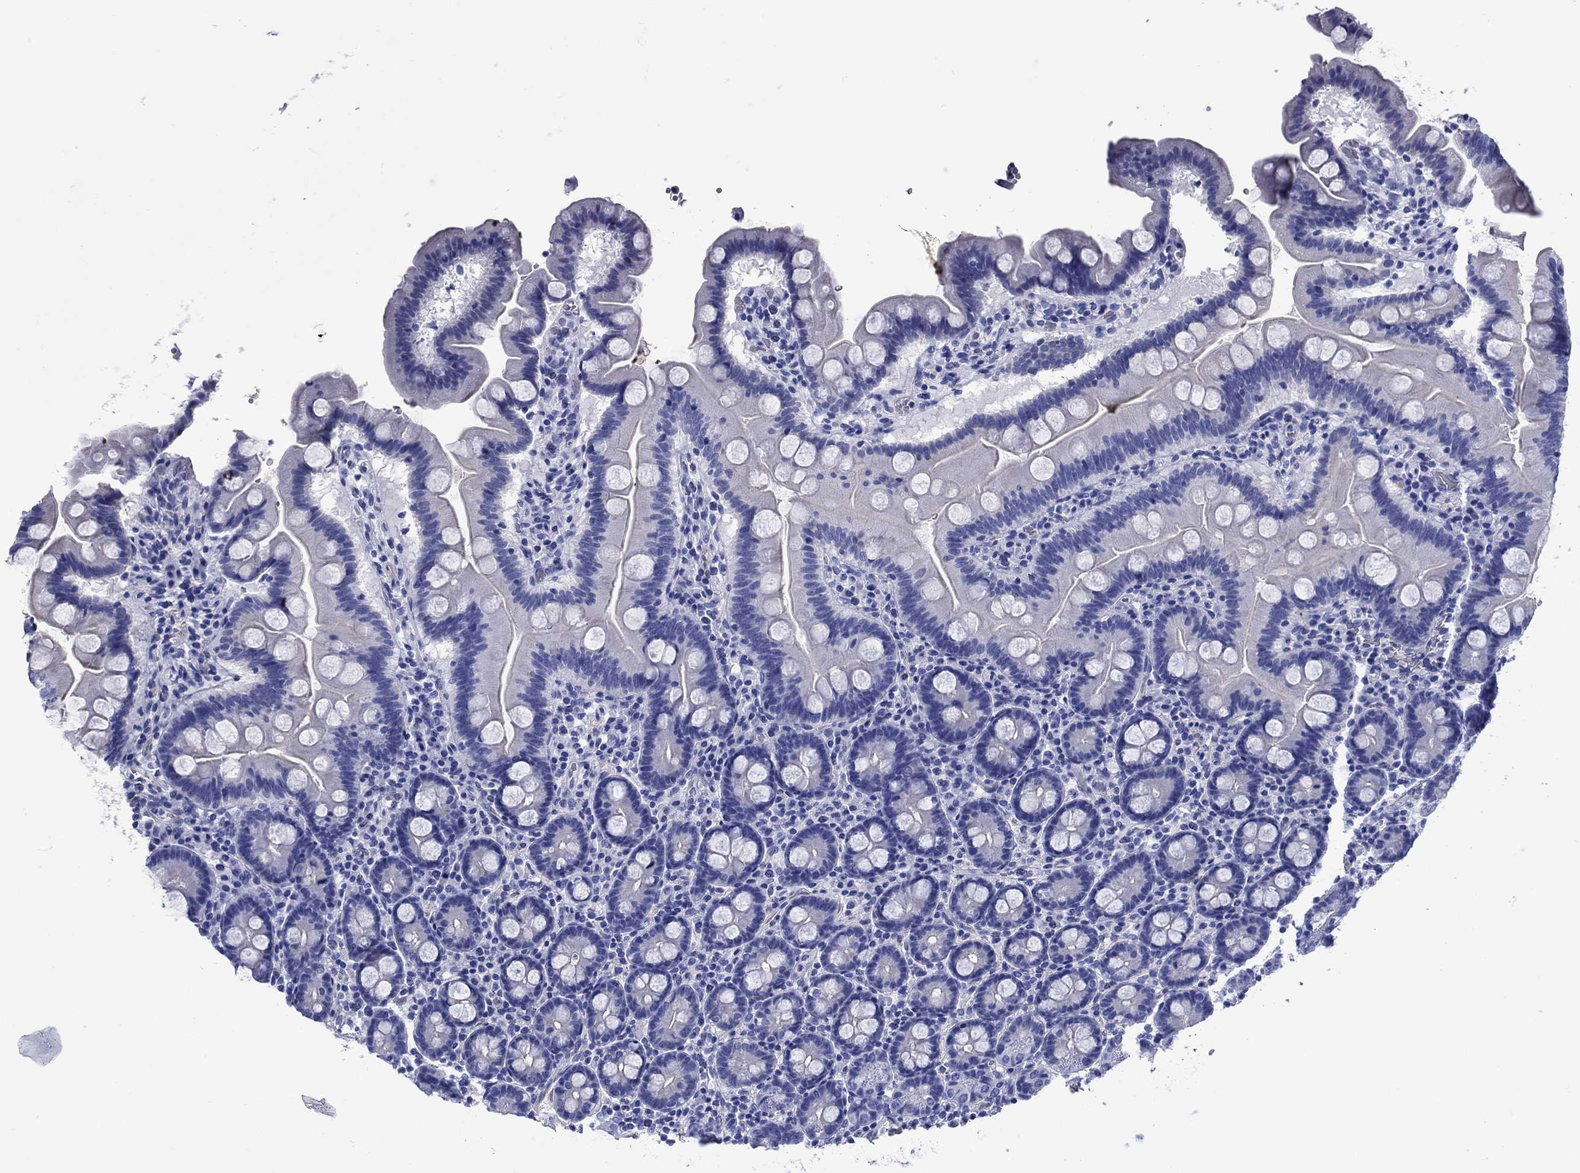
{"staining": {"intensity": "negative", "quantity": "none", "location": "none"}, "tissue": "duodenum", "cell_type": "Glandular cells", "image_type": "normal", "snomed": [{"axis": "morphology", "description": "Normal tissue, NOS"}, {"axis": "topography", "description": "Duodenum"}], "caption": "Immunohistochemistry photomicrograph of unremarkable duodenum: human duodenum stained with DAB (3,3'-diaminobenzidine) exhibits no significant protein expression in glandular cells.", "gene": "SLC1A2", "patient": {"sex": "male", "age": 59}}